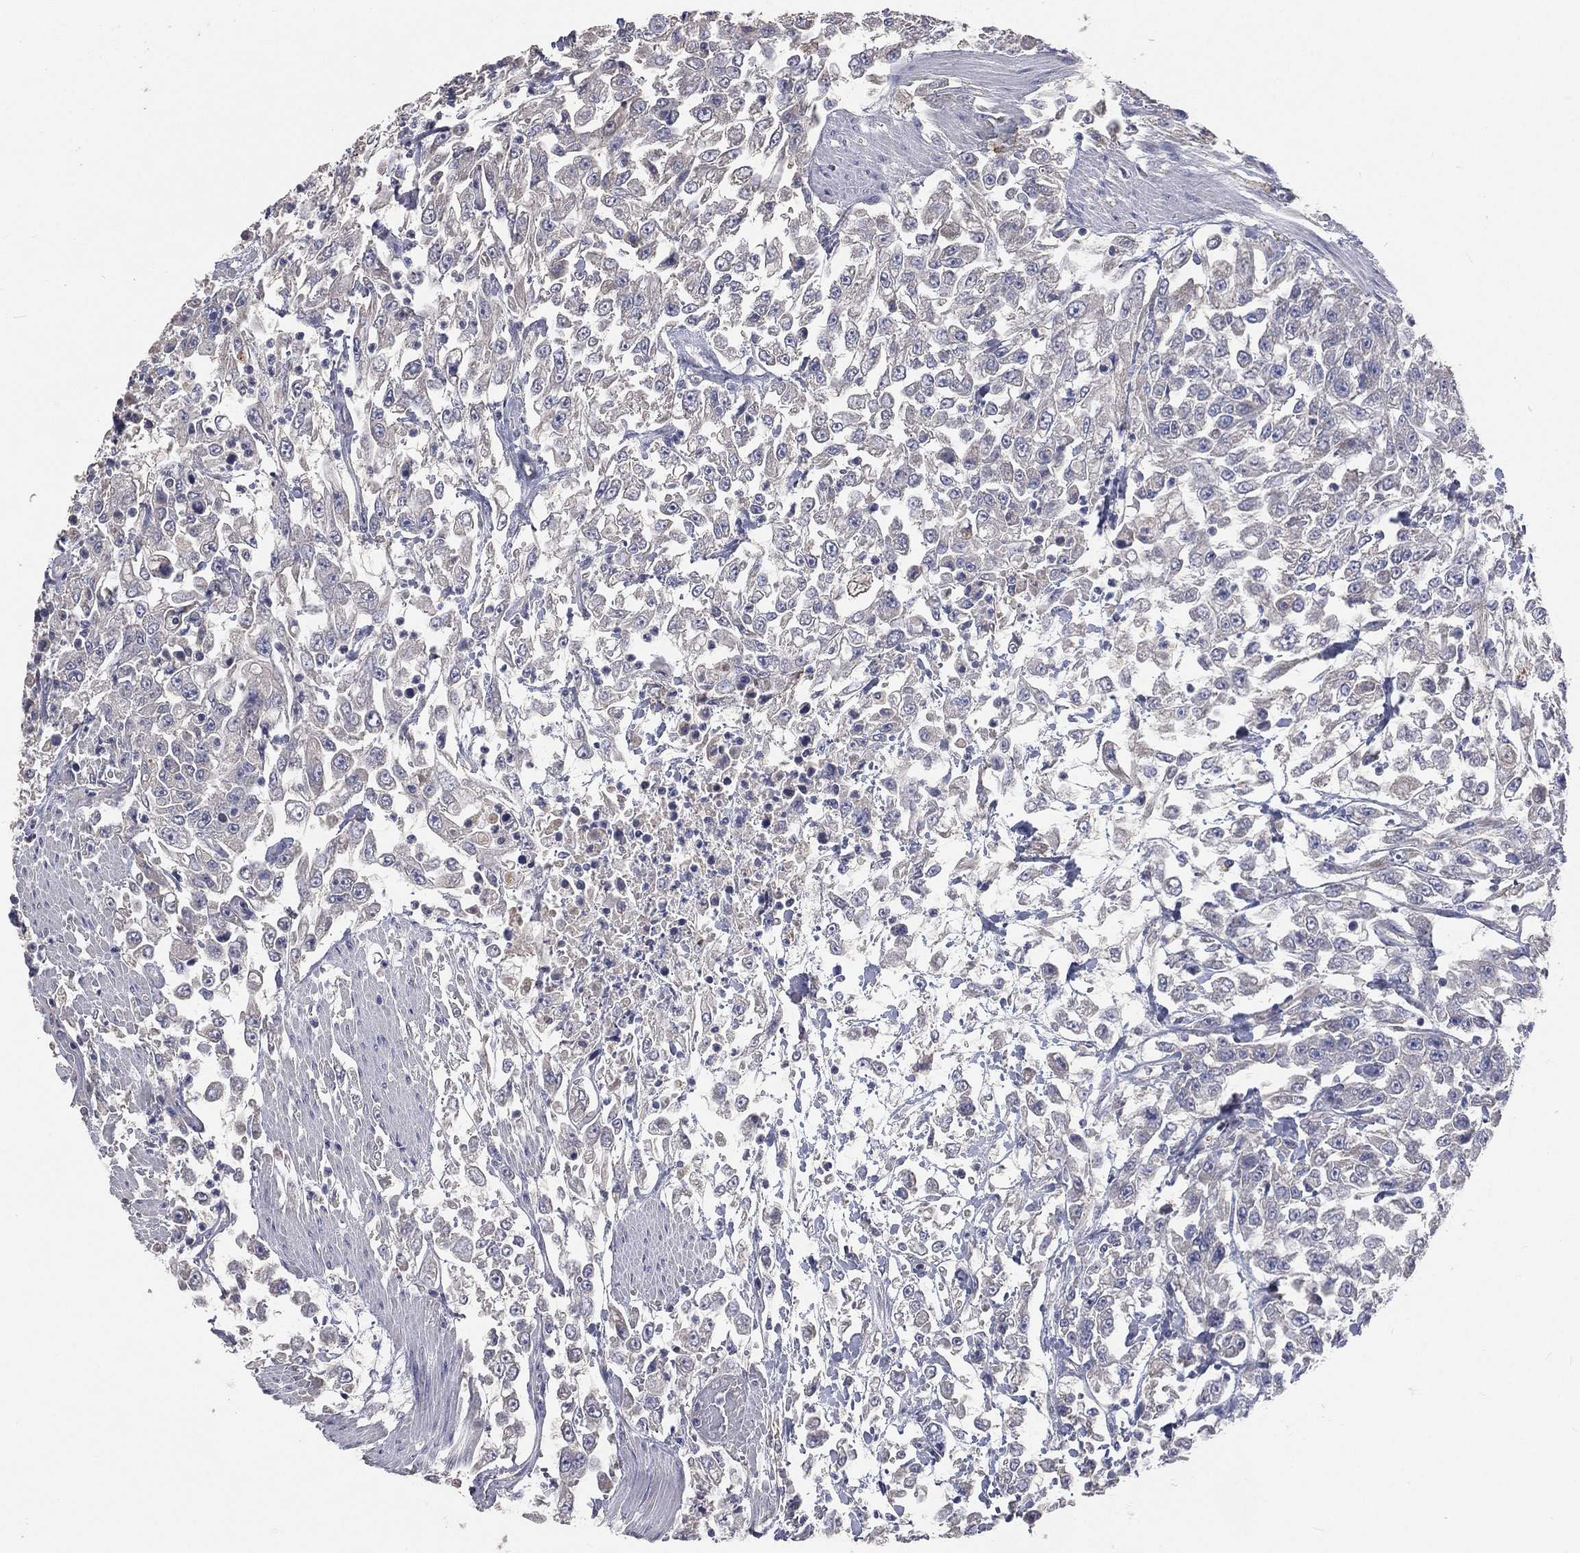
{"staining": {"intensity": "negative", "quantity": "none", "location": "none"}, "tissue": "urothelial cancer", "cell_type": "Tumor cells", "image_type": "cancer", "snomed": [{"axis": "morphology", "description": "Urothelial carcinoma, High grade"}, {"axis": "topography", "description": "Urinary bladder"}], "caption": "Protein analysis of high-grade urothelial carcinoma shows no significant positivity in tumor cells.", "gene": "CROCC", "patient": {"sex": "male", "age": 46}}